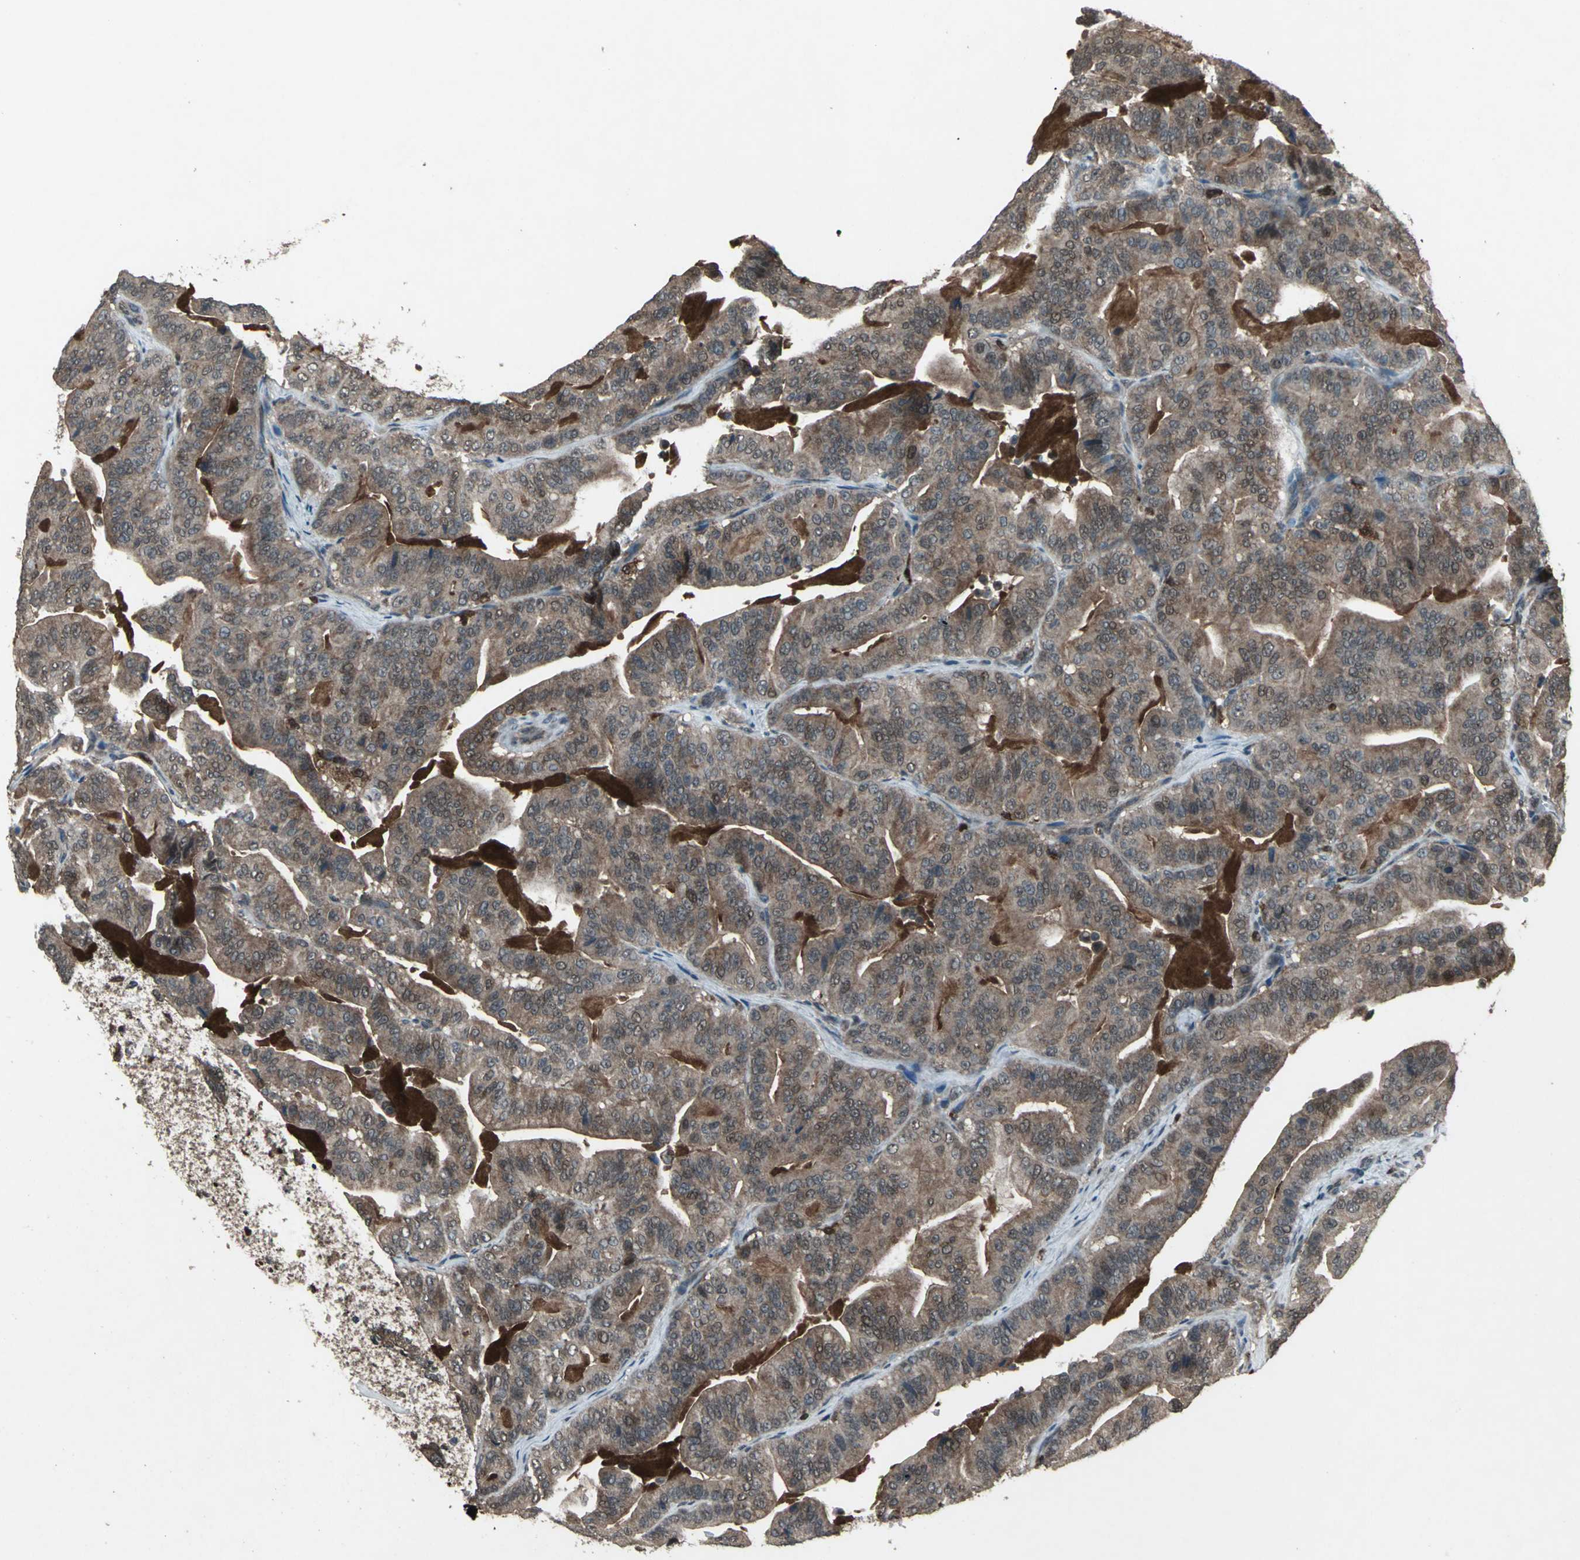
{"staining": {"intensity": "moderate", "quantity": ">75%", "location": "cytoplasmic/membranous"}, "tissue": "pancreatic cancer", "cell_type": "Tumor cells", "image_type": "cancer", "snomed": [{"axis": "morphology", "description": "Adenocarcinoma, NOS"}, {"axis": "topography", "description": "Pancreas"}], "caption": "Pancreatic cancer was stained to show a protein in brown. There is medium levels of moderate cytoplasmic/membranous staining in about >75% of tumor cells.", "gene": "PYCARD", "patient": {"sex": "male", "age": 63}}